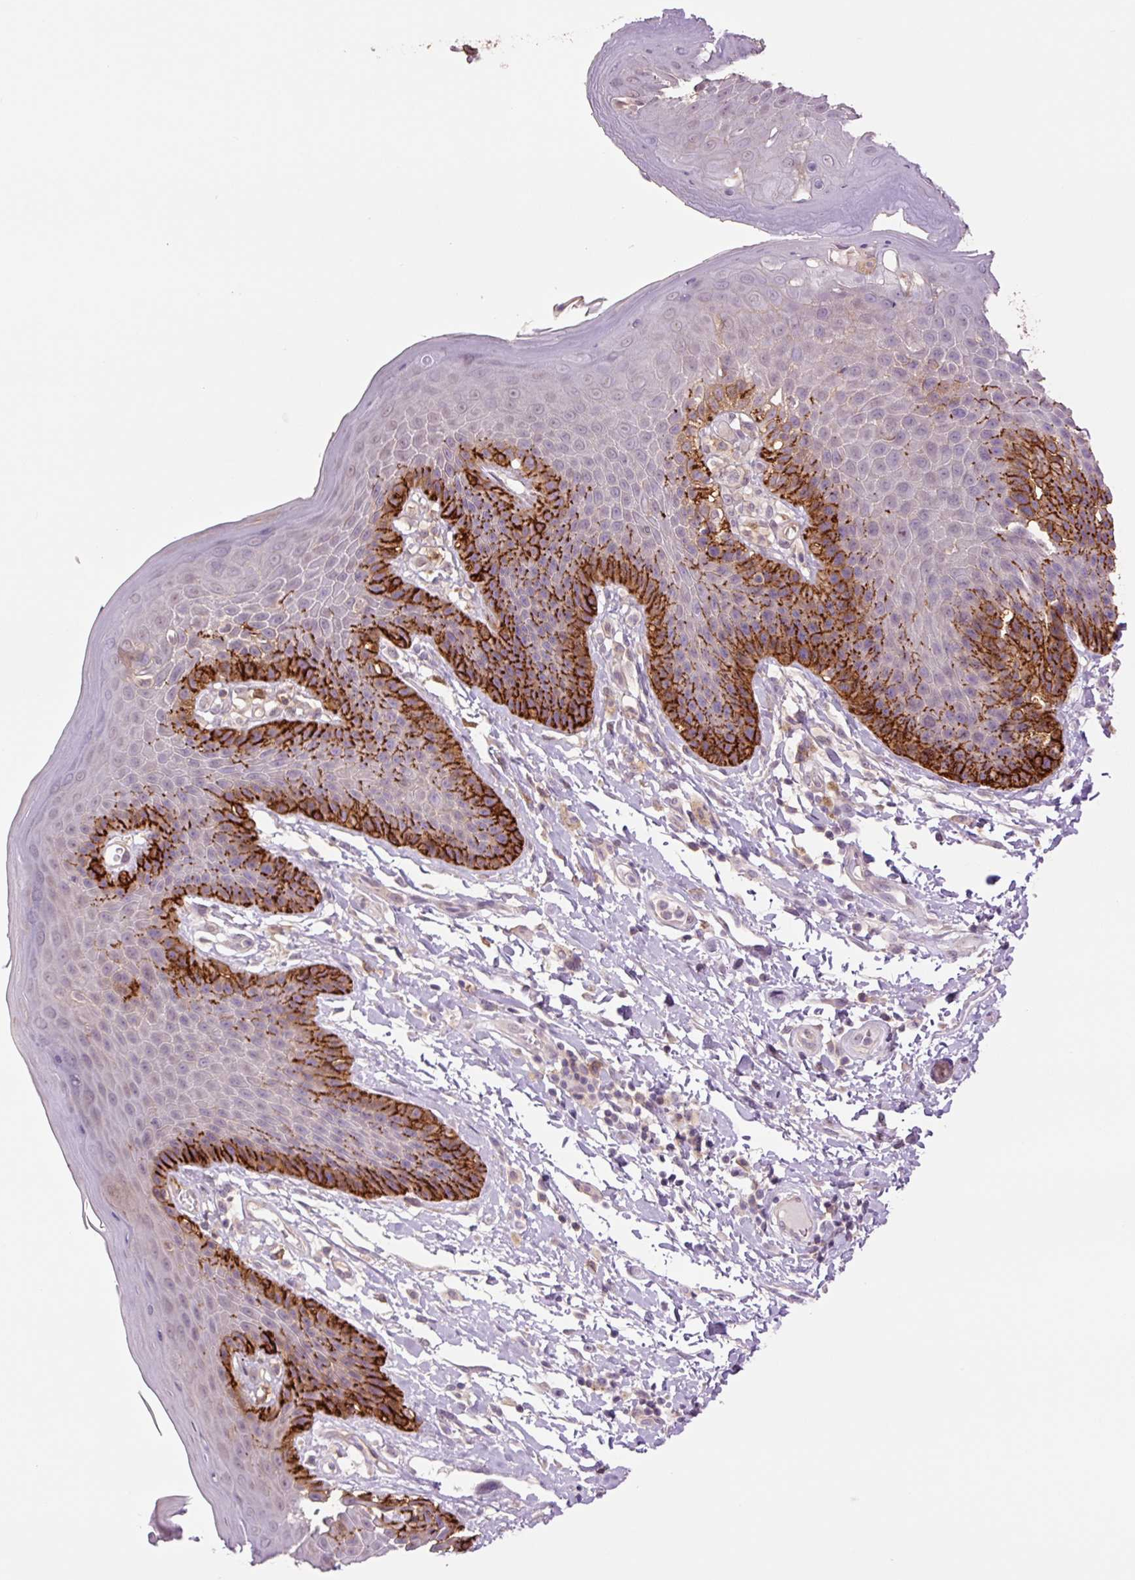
{"staining": {"intensity": "strong", "quantity": "25%-75%", "location": "cytoplasmic/membranous"}, "tissue": "skin", "cell_type": "Epidermal cells", "image_type": "normal", "snomed": [{"axis": "morphology", "description": "Normal tissue, NOS"}, {"axis": "topography", "description": "Peripheral nerve tissue"}], "caption": "Brown immunohistochemical staining in normal human skin demonstrates strong cytoplasmic/membranous expression in about 25%-75% of epidermal cells. (DAB = brown stain, brightfield microscopy at high magnification).", "gene": "SLC1A4", "patient": {"sex": "male", "age": 51}}